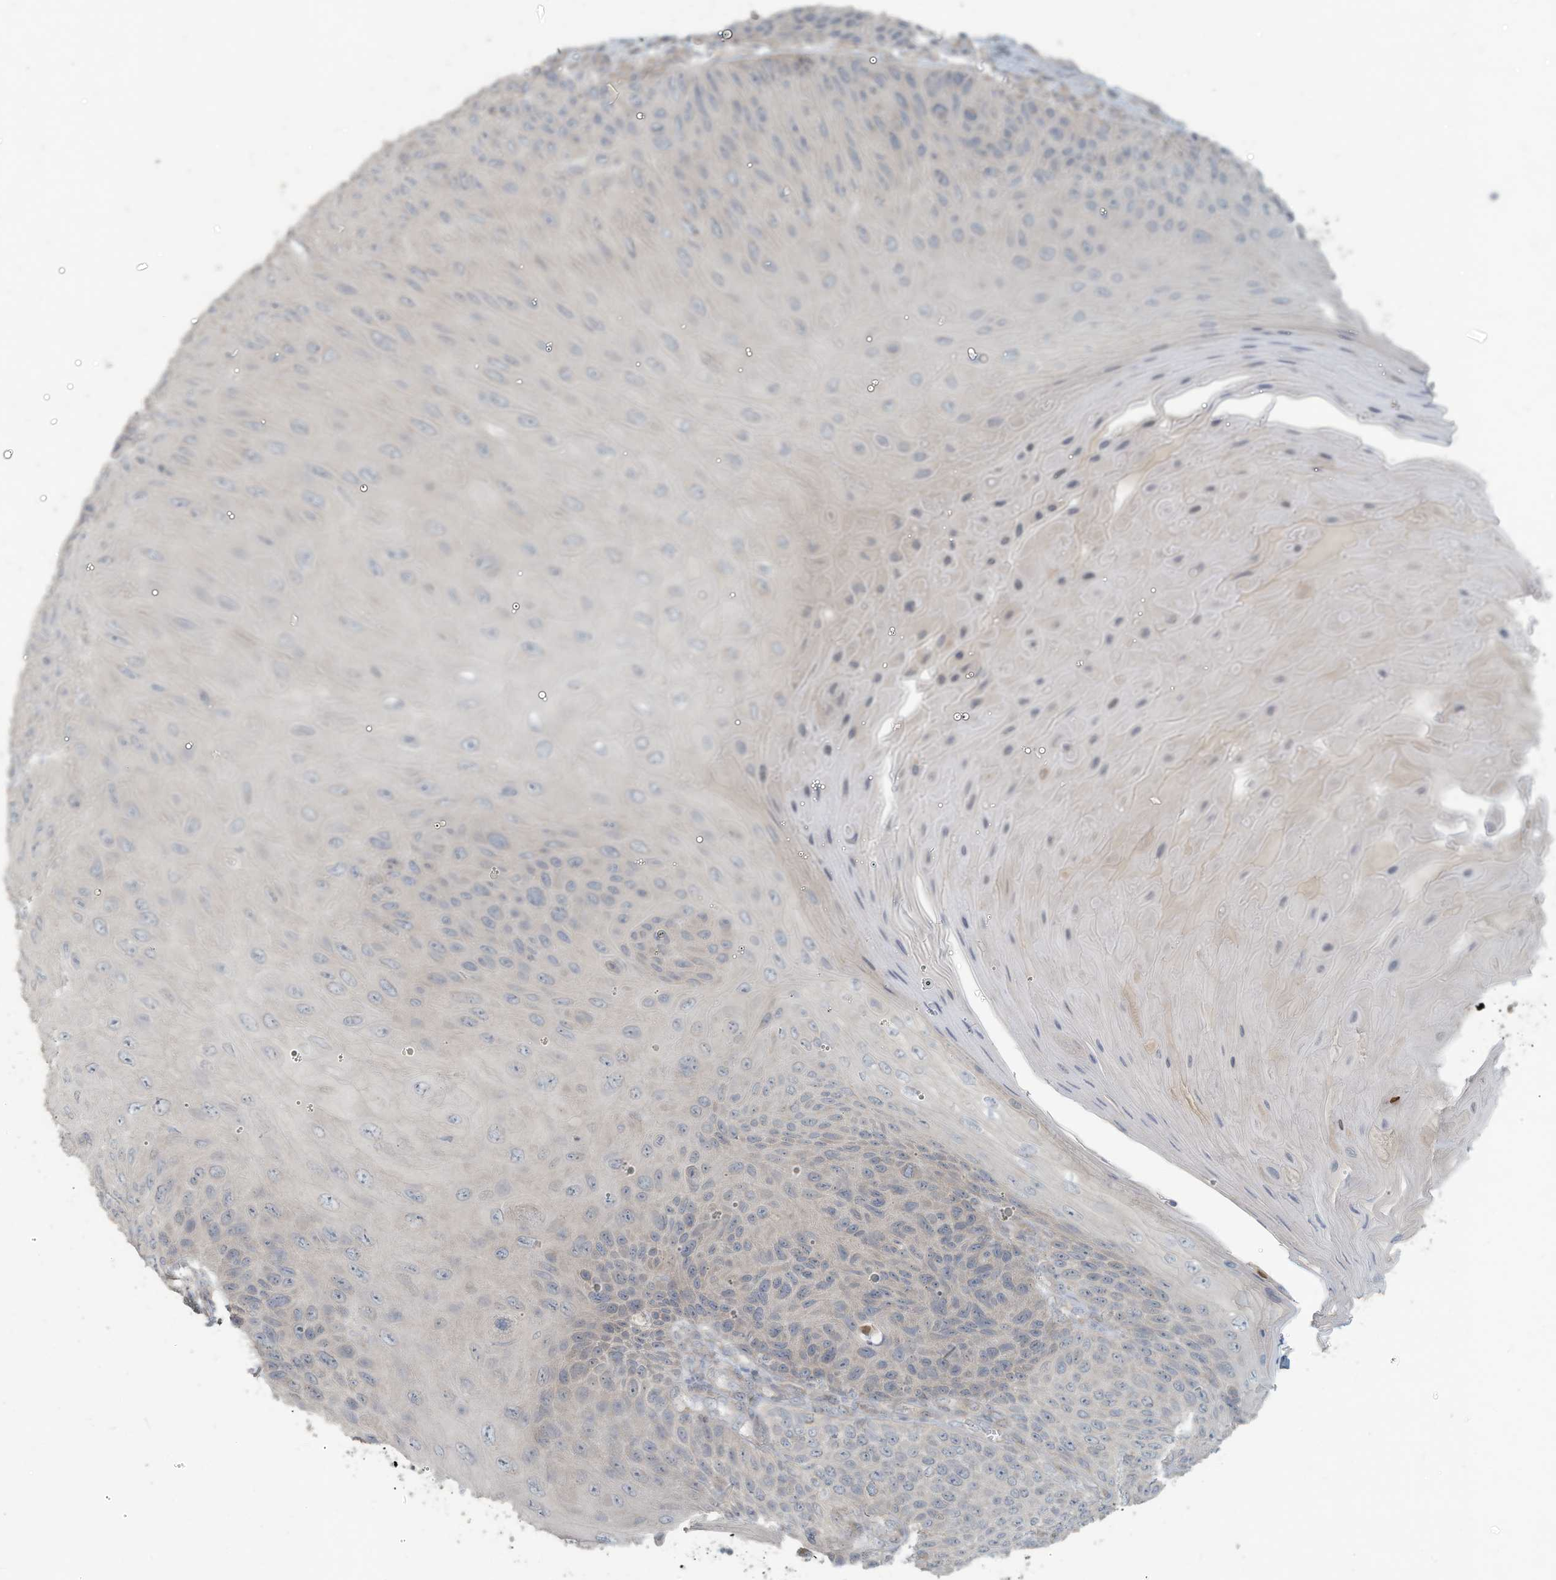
{"staining": {"intensity": "negative", "quantity": "none", "location": "none"}, "tissue": "skin cancer", "cell_type": "Tumor cells", "image_type": "cancer", "snomed": [{"axis": "morphology", "description": "Squamous cell carcinoma, NOS"}, {"axis": "topography", "description": "Skin"}], "caption": "Immunohistochemistry (IHC) of human skin squamous cell carcinoma reveals no positivity in tumor cells.", "gene": "MAGIX", "patient": {"sex": "female", "age": 88}}